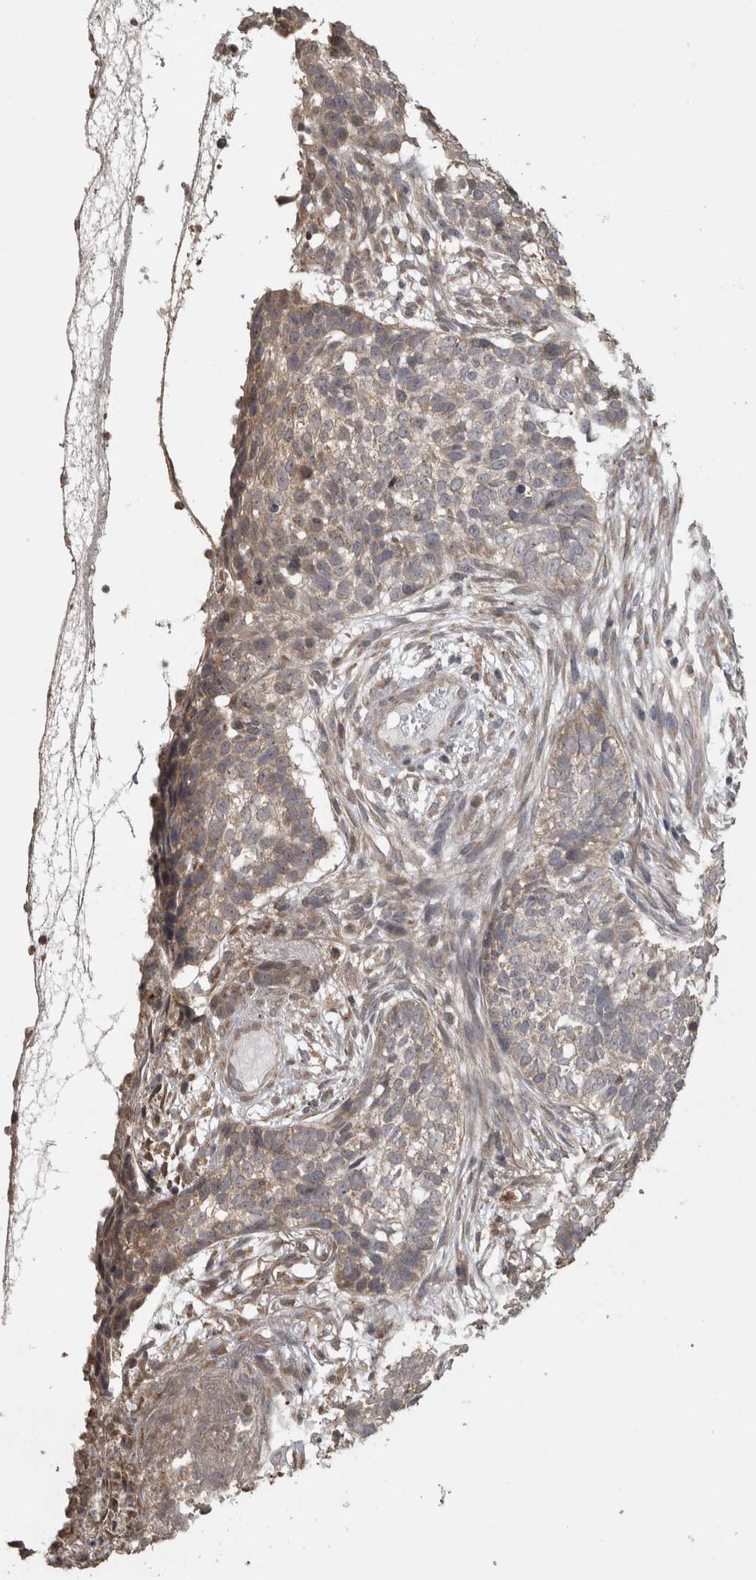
{"staining": {"intensity": "weak", "quantity": "25%-75%", "location": "cytoplasmic/membranous"}, "tissue": "skin cancer", "cell_type": "Tumor cells", "image_type": "cancer", "snomed": [{"axis": "morphology", "description": "Basal cell carcinoma"}, {"axis": "topography", "description": "Skin"}], "caption": "Weak cytoplasmic/membranous protein positivity is present in about 25%-75% of tumor cells in skin cancer.", "gene": "RAB29", "patient": {"sex": "male", "age": 85}}